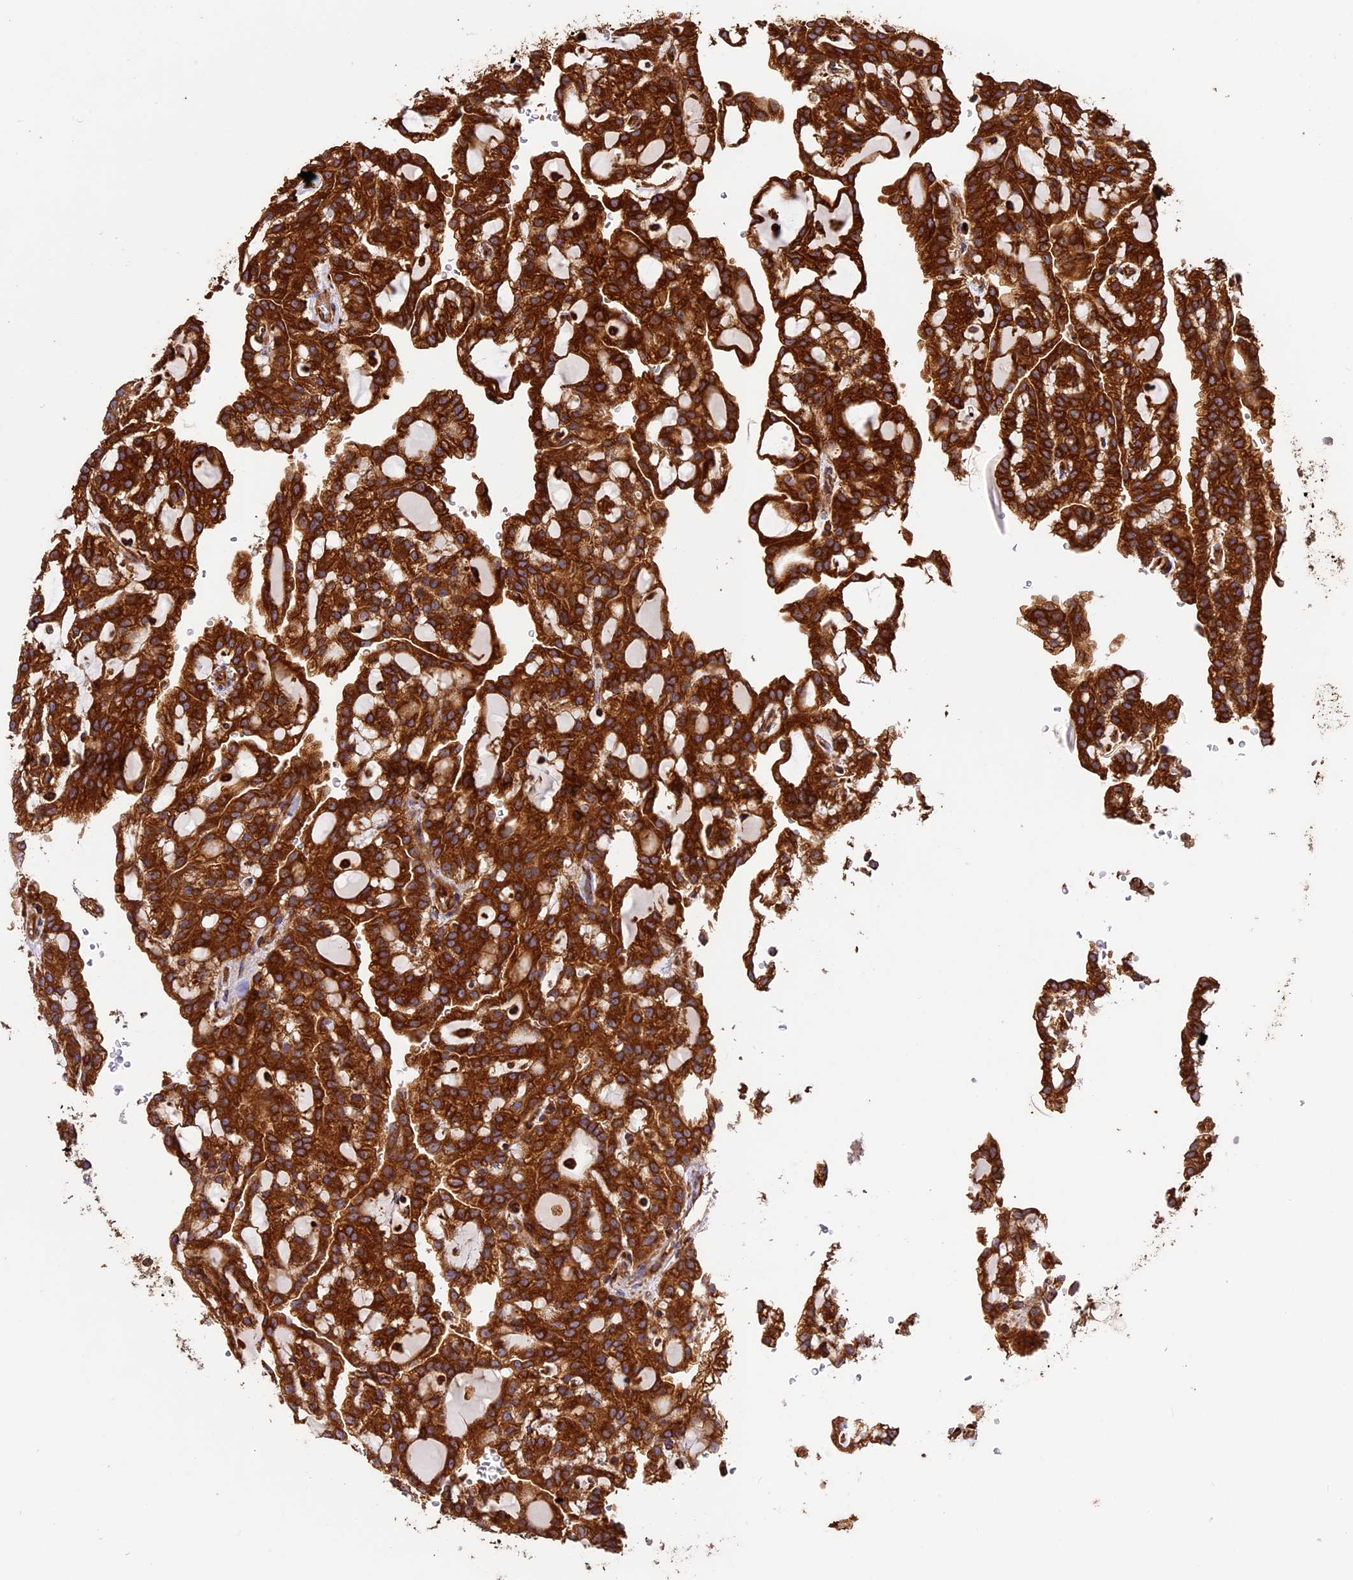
{"staining": {"intensity": "strong", "quantity": ">75%", "location": "cytoplasmic/membranous"}, "tissue": "renal cancer", "cell_type": "Tumor cells", "image_type": "cancer", "snomed": [{"axis": "morphology", "description": "Adenocarcinoma, NOS"}, {"axis": "topography", "description": "Kidney"}], "caption": "About >75% of tumor cells in human renal cancer show strong cytoplasmic/membranous protein expression as visualized by brown immunohistochemical staining.", "gene": "KARS1", "patient": {"sex": "male", "age": 63}}